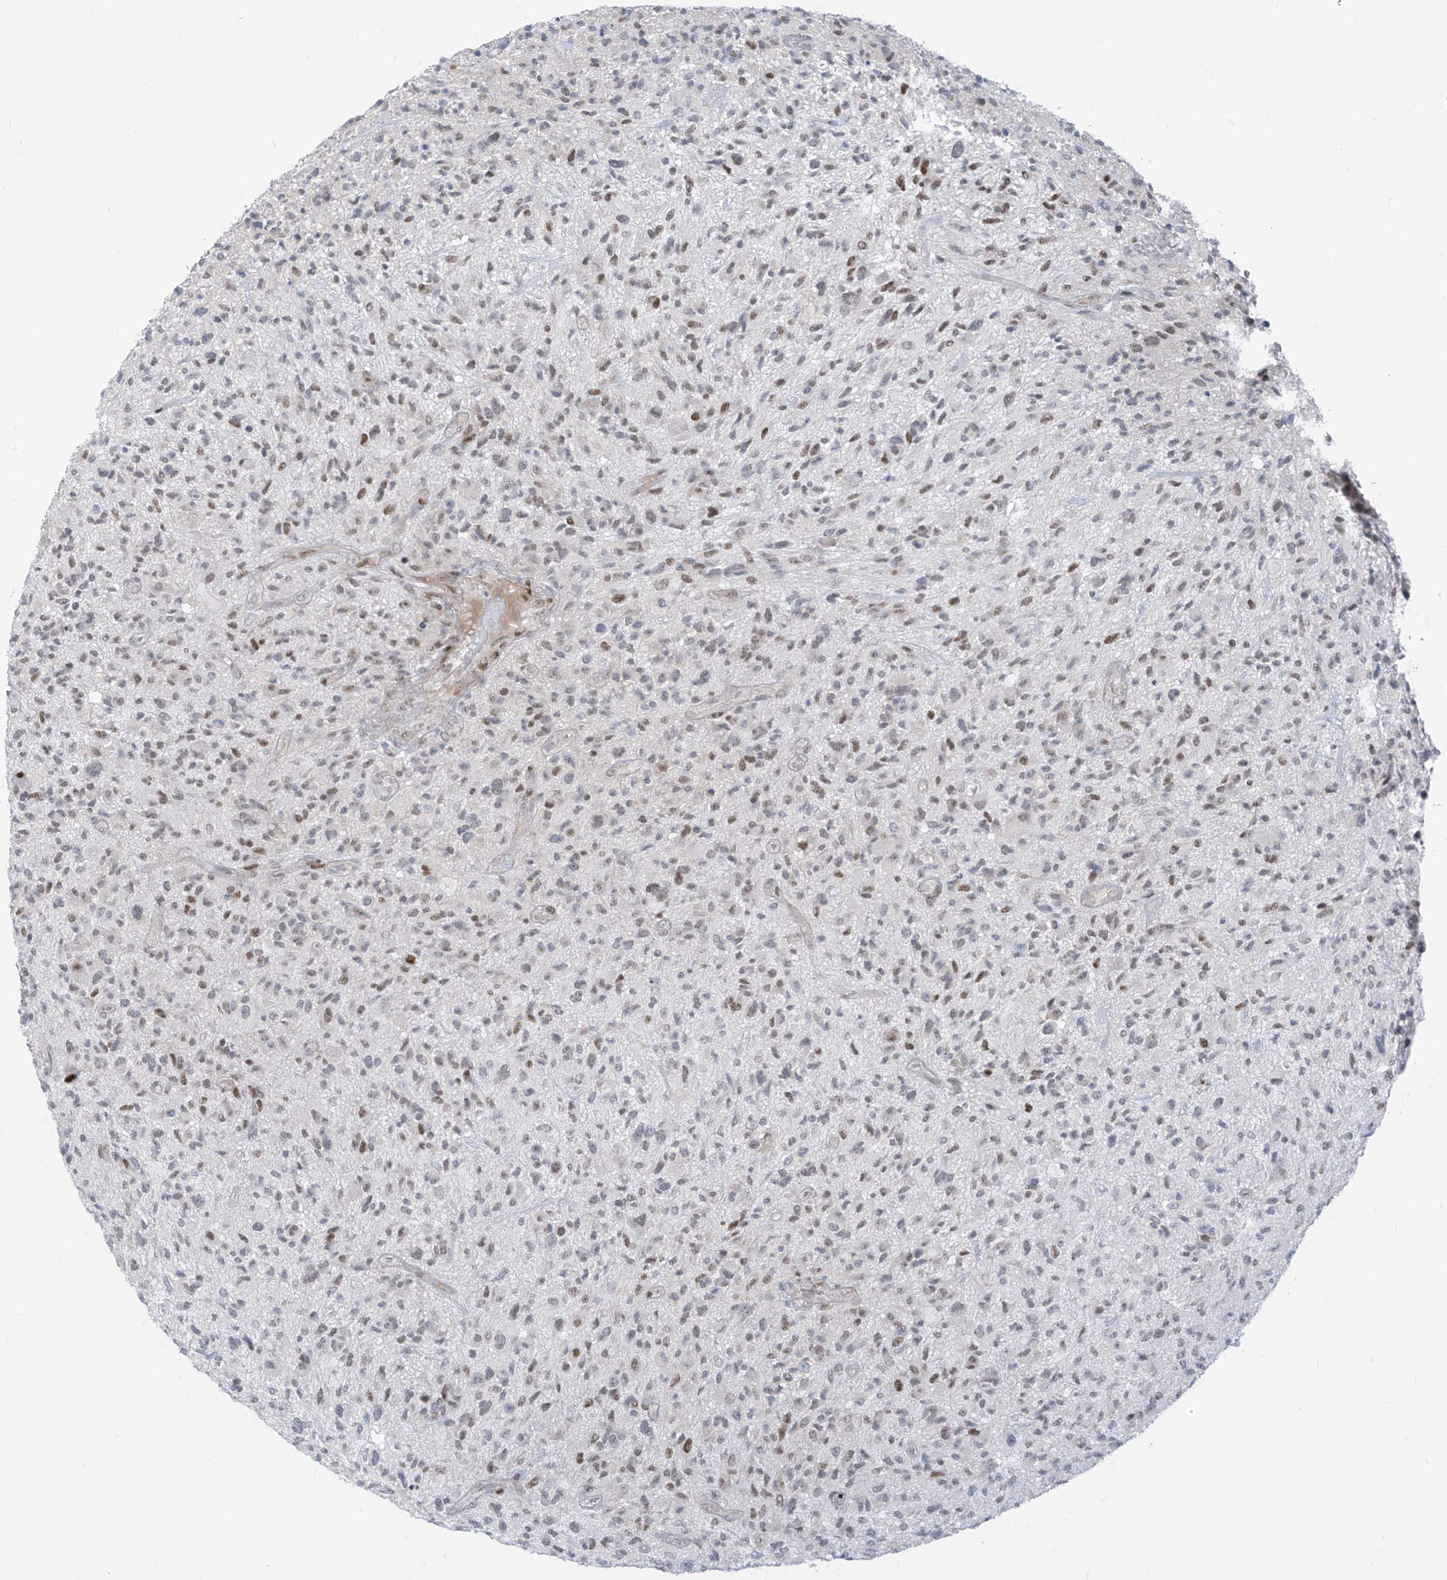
{"staining": {"intensity": "moderate", "quantity": "25%-75%", "location": "nuclear"}, "tissue": "glioma", "cell_type": "Tumor cells", "image_type": "cancer", "snomed": [{"axis": "morphology", "description": "Glioma, malignant, High grade"}, {"axis": "topography", "description": "Brain"}], "caption": "A photomicrograph showing moderate nuclear expression in approximately 25%-75% of tumor cells in glioma, as visualized by brown immunohistochemical staining.", "gene": "LIN9", "patient": {"sex": "male", "age": 47}}